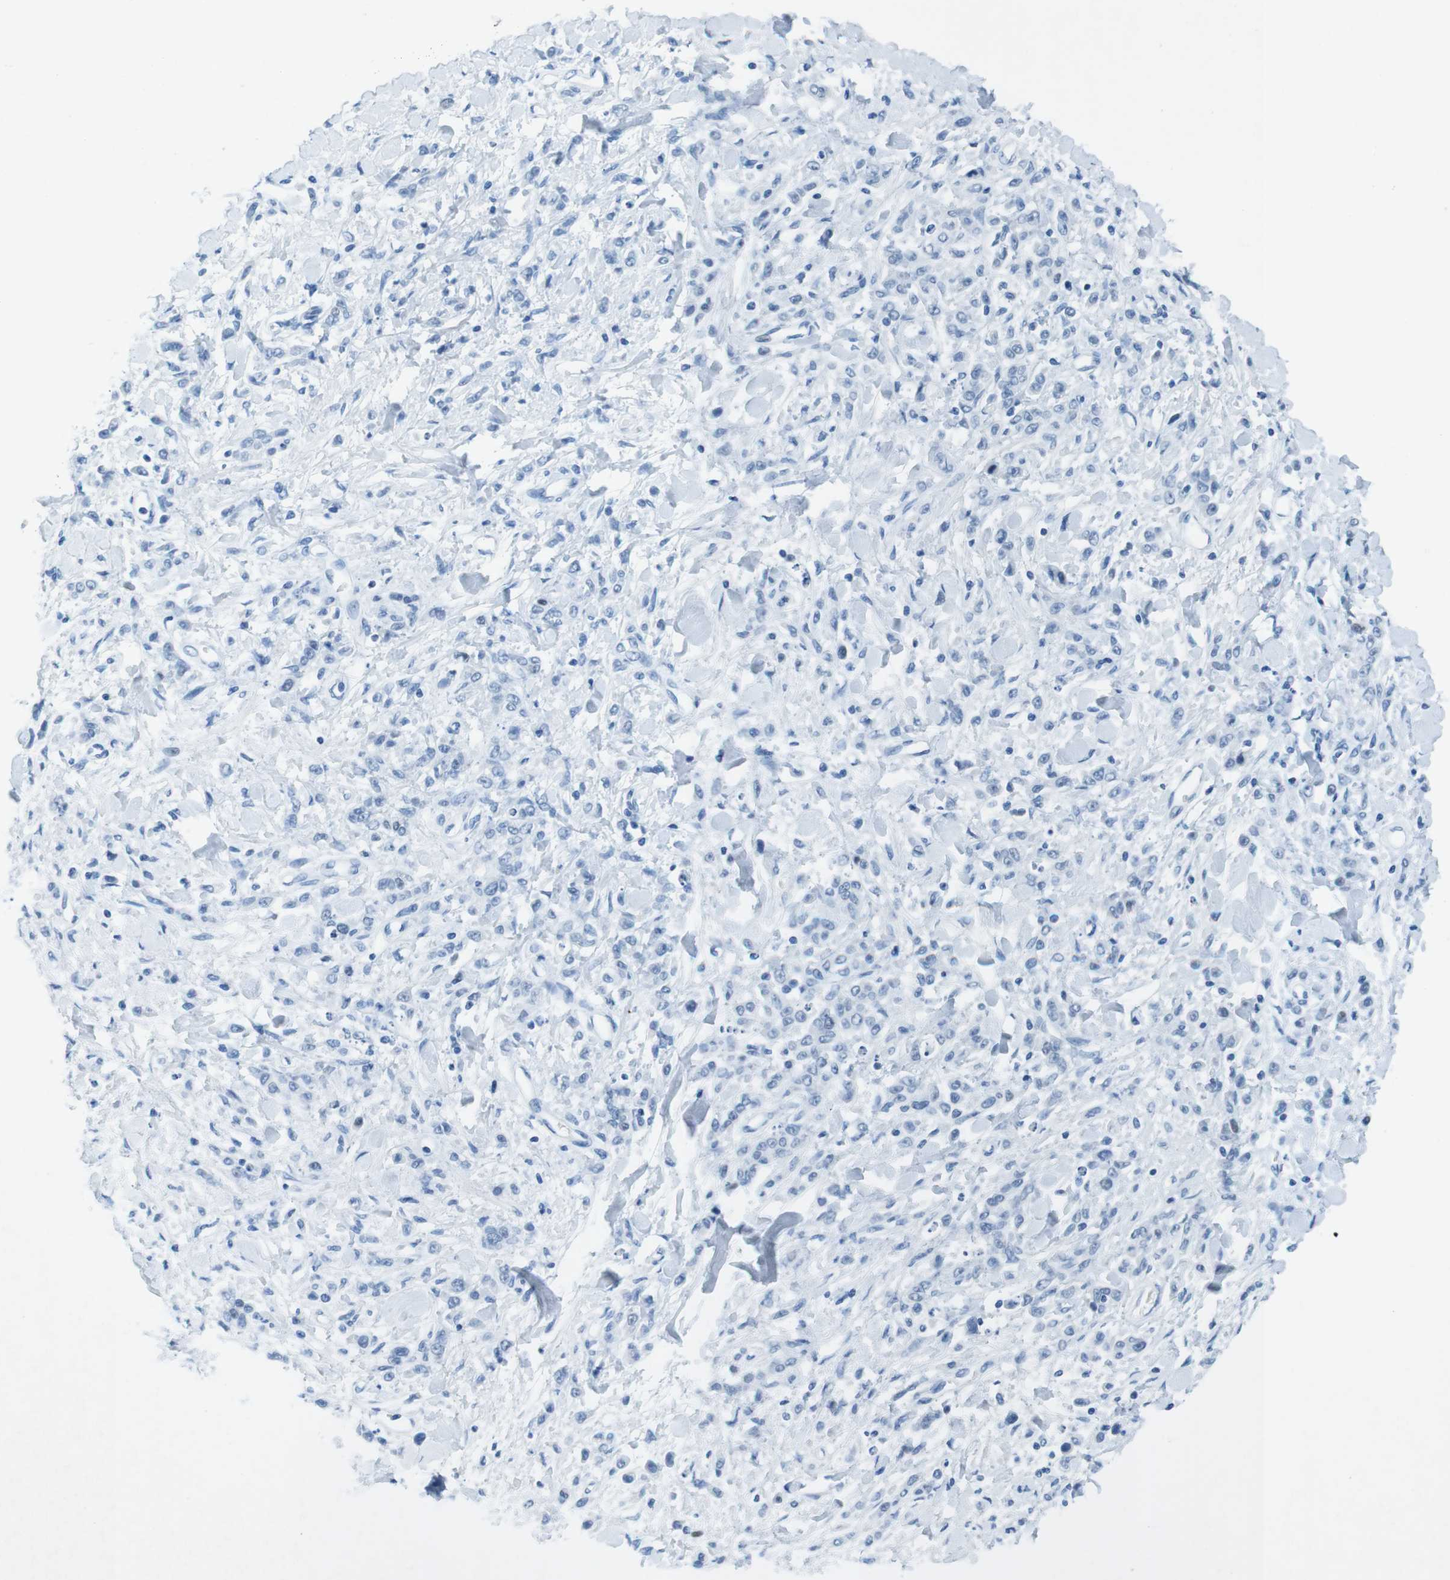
{"staining": {"intensity": "negative", "quantity": "none", "location": "none"}, "tissue": "stomach cancer", "cell_type": "Tumor cells", "image_type": "cancer", "snomed": [{"axis": "morphology", "description": "Normal tissue, NOS"}, {"axis": "morphology", "description": "Adenocarcinoma, NOS"}, {"axis": "topography", "description": "Stomach"}], "caption": "A histopathology image of human adenocarcinoma (stomach) is negative for staining in tumor cells.", "gene": "CTAG1B", "patient": {"sex": "male", "age": 82}}